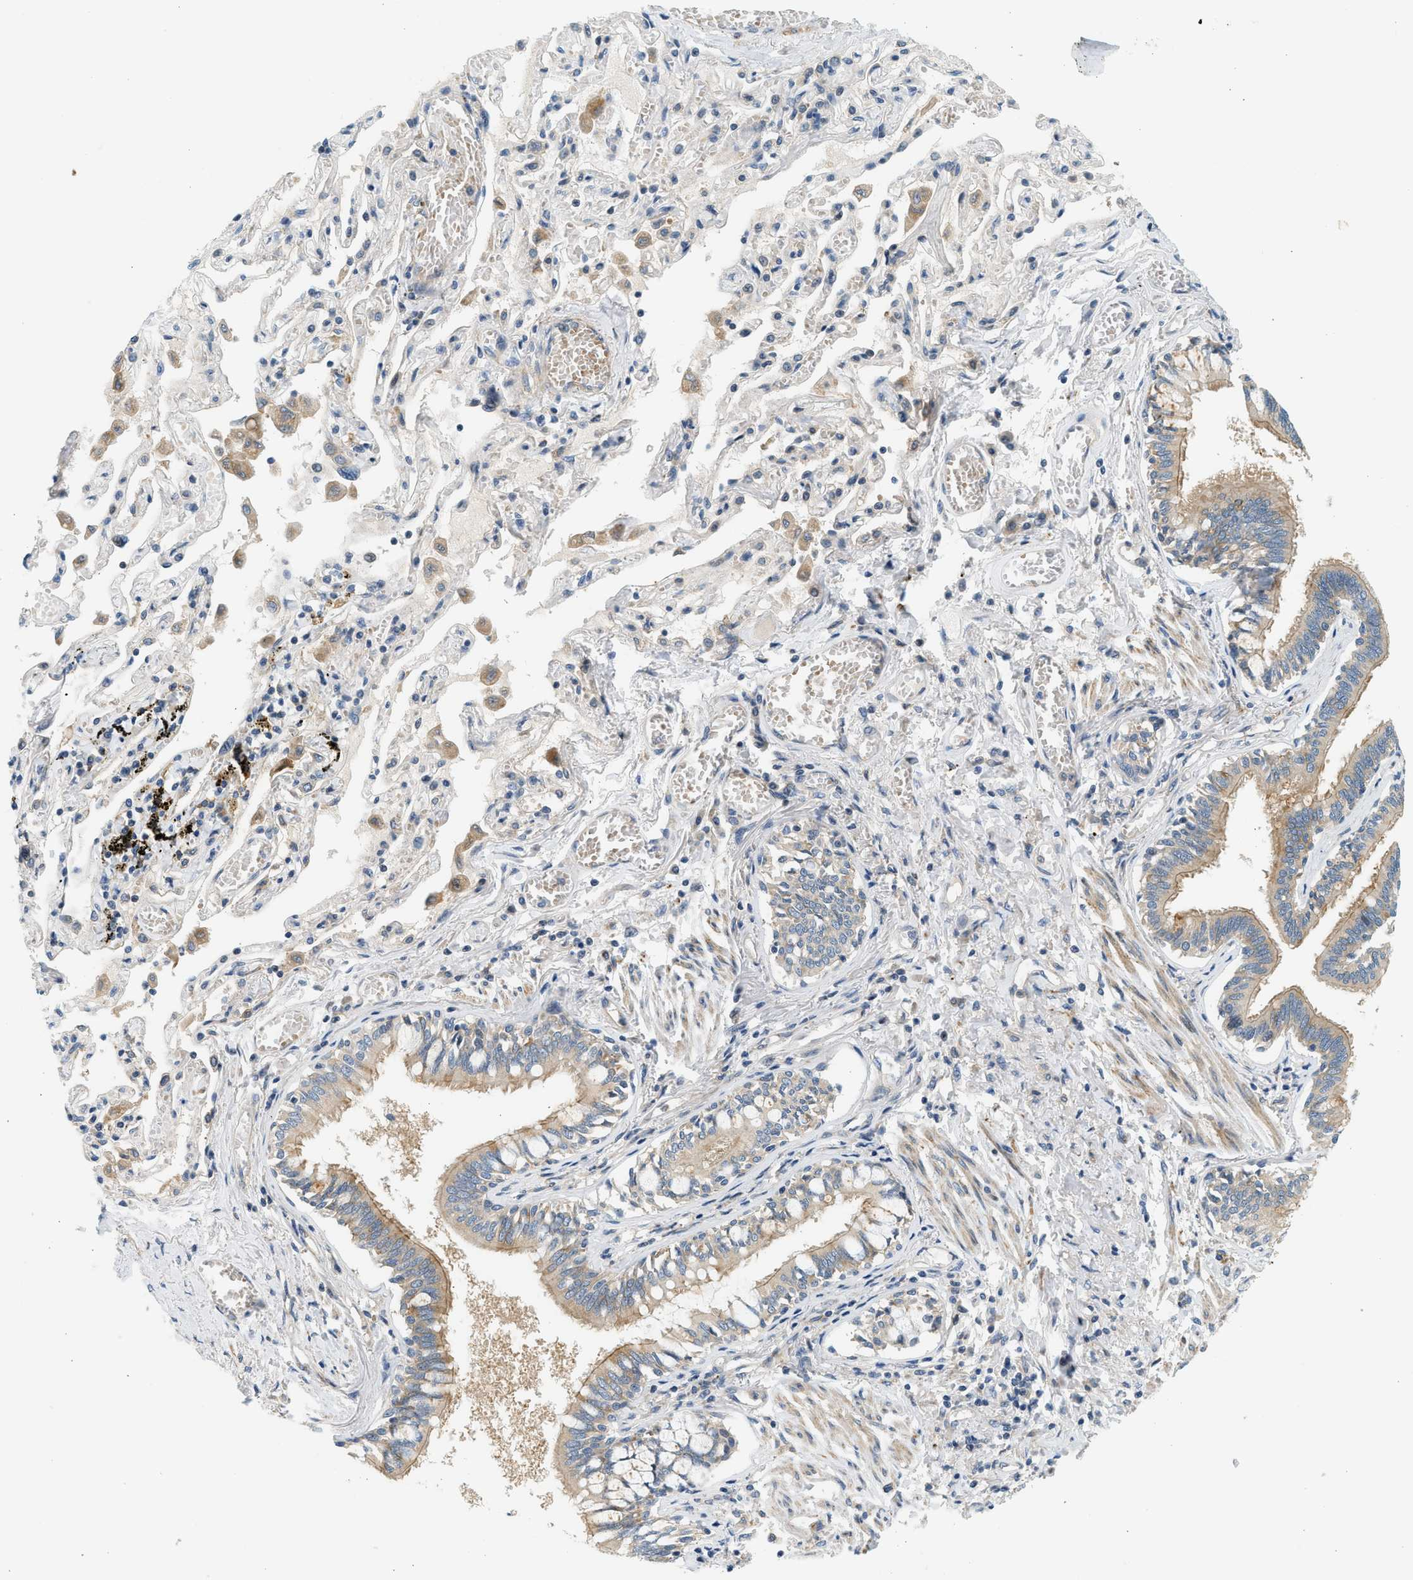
{"staining": {"intensity": "moderate", "quantity": "25%-75%", "location": "cytoplasmic/membranous"}, "tissue": "bronchus", "cell_type": "Respiratory epithelial cells", "image_type": "normal", "snomed": [{"axis": "morphology", "description": "Normal tissue, NOS"}, {"axis": "morphology", "description": "Inflammation, NOS"}, {"axis": "topography", "description": "Cartilage tissue"}, {"axis": "topography", "description": "Lung"}], "caption": "Protein expression analysis of unremarkable human bronchus reveals moderate cytoplasmic/membranous staining in approximately 25%-75% of respiratory epithelial cells. The protein of interest is shown in brown color, while the nuclei are stained blue.", "gene": "KDELR2", "patient": {"sex": "male", "age": 71}}